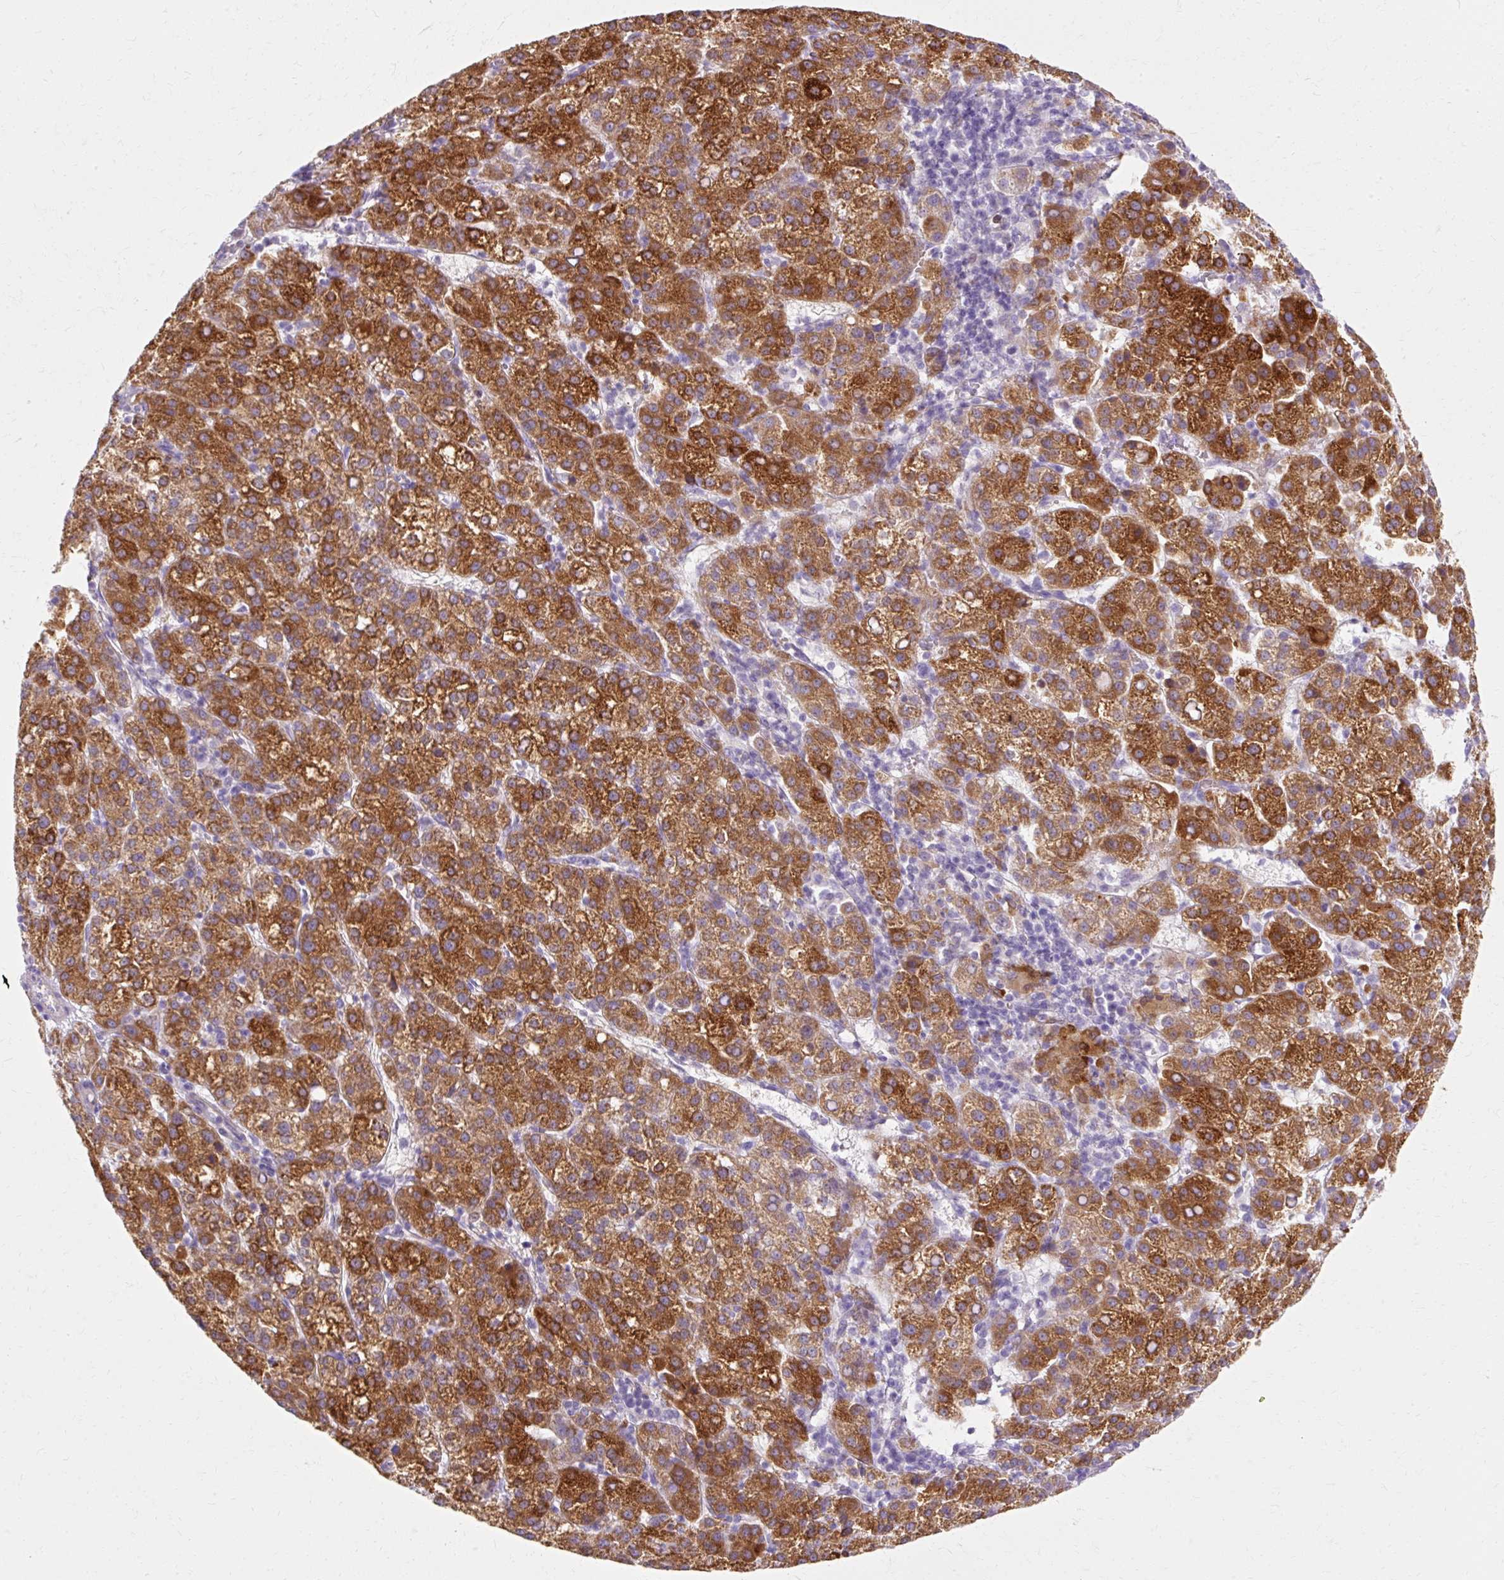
{"staining": {"intensity": "strong", "quantity": ">75%", "location": "cytoplasmic/membranous"}, "tissue": "liver cancer", "cell_type": "Tumor cells", "image_type": "cancer", "snomed": [{"axis": "morphology", "description": "Carcinoma, Hepatocellular, NOS"}, {"axis": "topography", "description": "Liver"}], "caption": "Brown immunohistochemical staining in liver cancer (hepatocellular carcinoma) reveals strong cytoplasmic/membranous staining in about >75% of tumor cells. Nuclei are stained in blue.", "gene": "HSD11B1", "patient": {"sex": "female", "age": 58}}